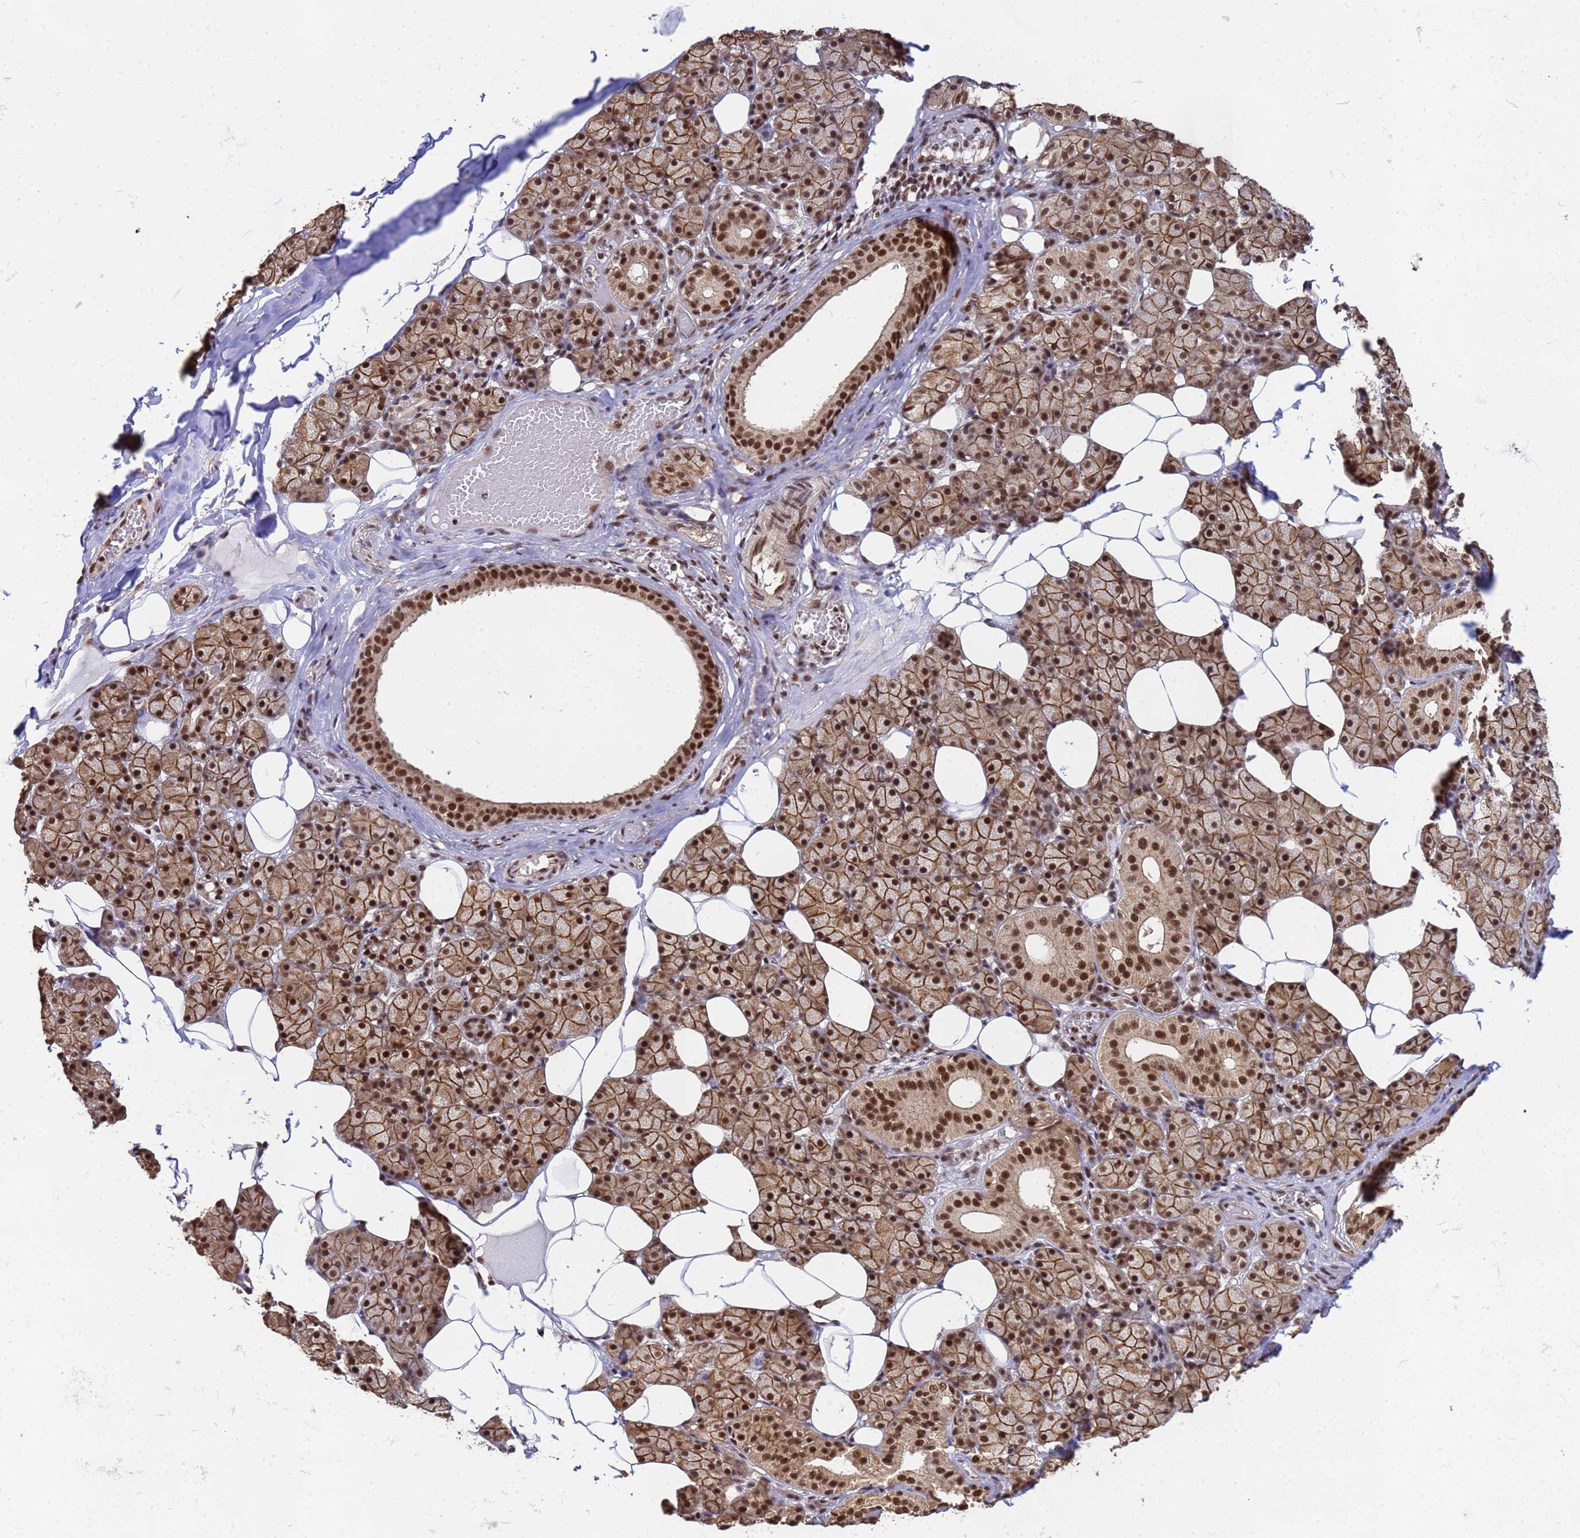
{"staining": {"intensity": "strong", "quantity": ">75%", "location": "cytoplasmic/membranous,nuclear"}, "tissue": "salivary gland", "cell_type": "Glandular cells", "image_type": "normal", "snomed": [{"axis": "morphology", "description": "Normal tissue, NOS"}, {"axis": "topography", "description": "Salivary gland"}], "caption": "Salivary gland stained for a protein (brown) shows strong cytoplasmic/membranous,nuclear positive staining in about >75% of glandular cells.", "gene": "SYF2", "patient": {"sex": "female", "age": 33}}